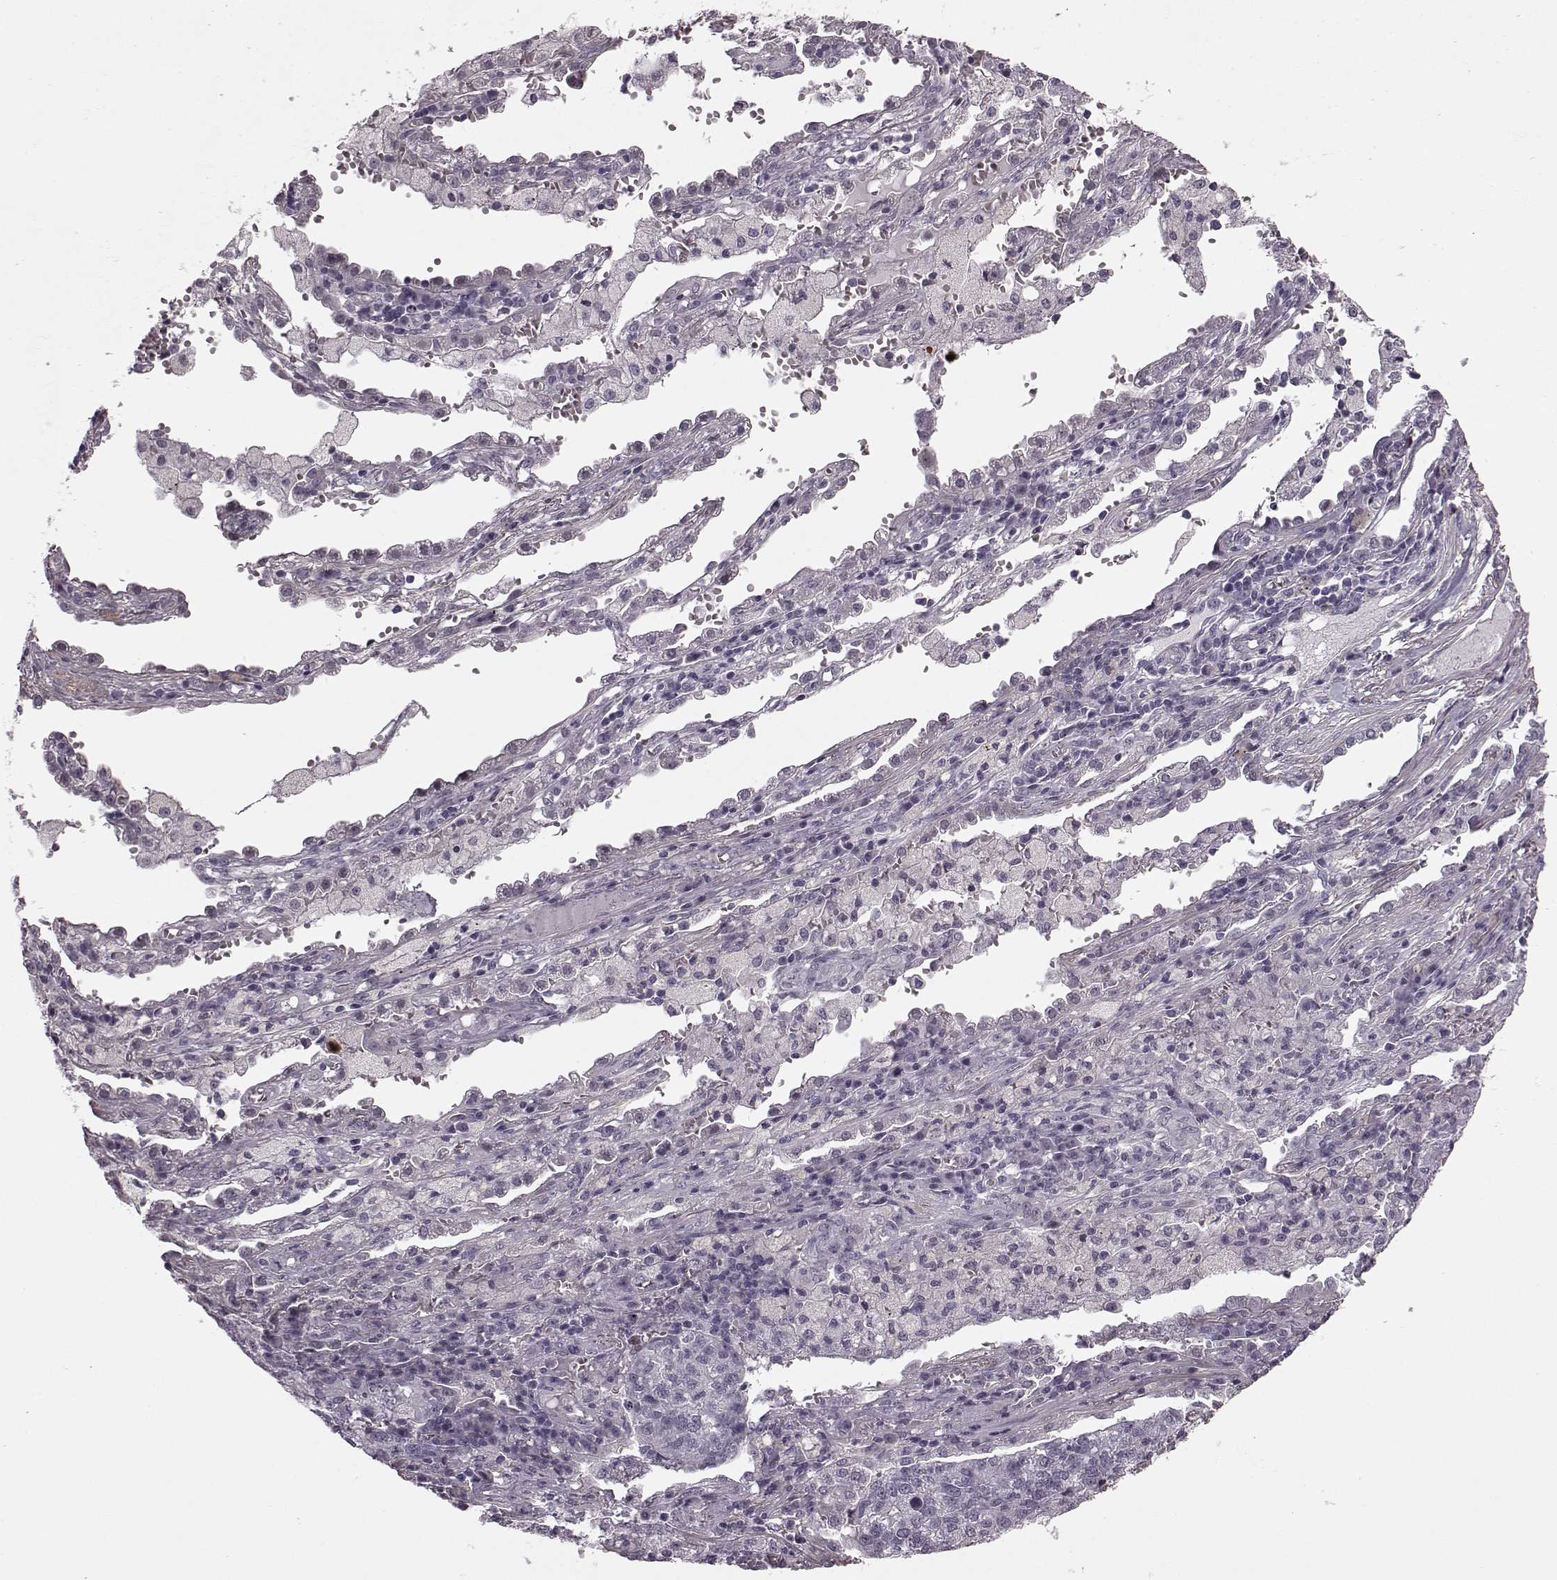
{"staining": {"intensity": "negative", "quantity": "none", "location": "none"}, "tissue": "lung cancer", "cell_type": "Tumor cells", "image_type": "cancer", "snomed": [{"axis": "morphology", "description": "Adenocarcinoma, NOS"}, {"axis": "topography", "description": "Lung"}], "caption": "High magnification brightfield microscopy of adenocarcinoma (lung) stained with DAB (brown) and counterstained with hematoxylin (blue): tumor cells show no significant staining.", "gene": "SLCO3A1", "patient": {"sex": "male", "age": 57}}